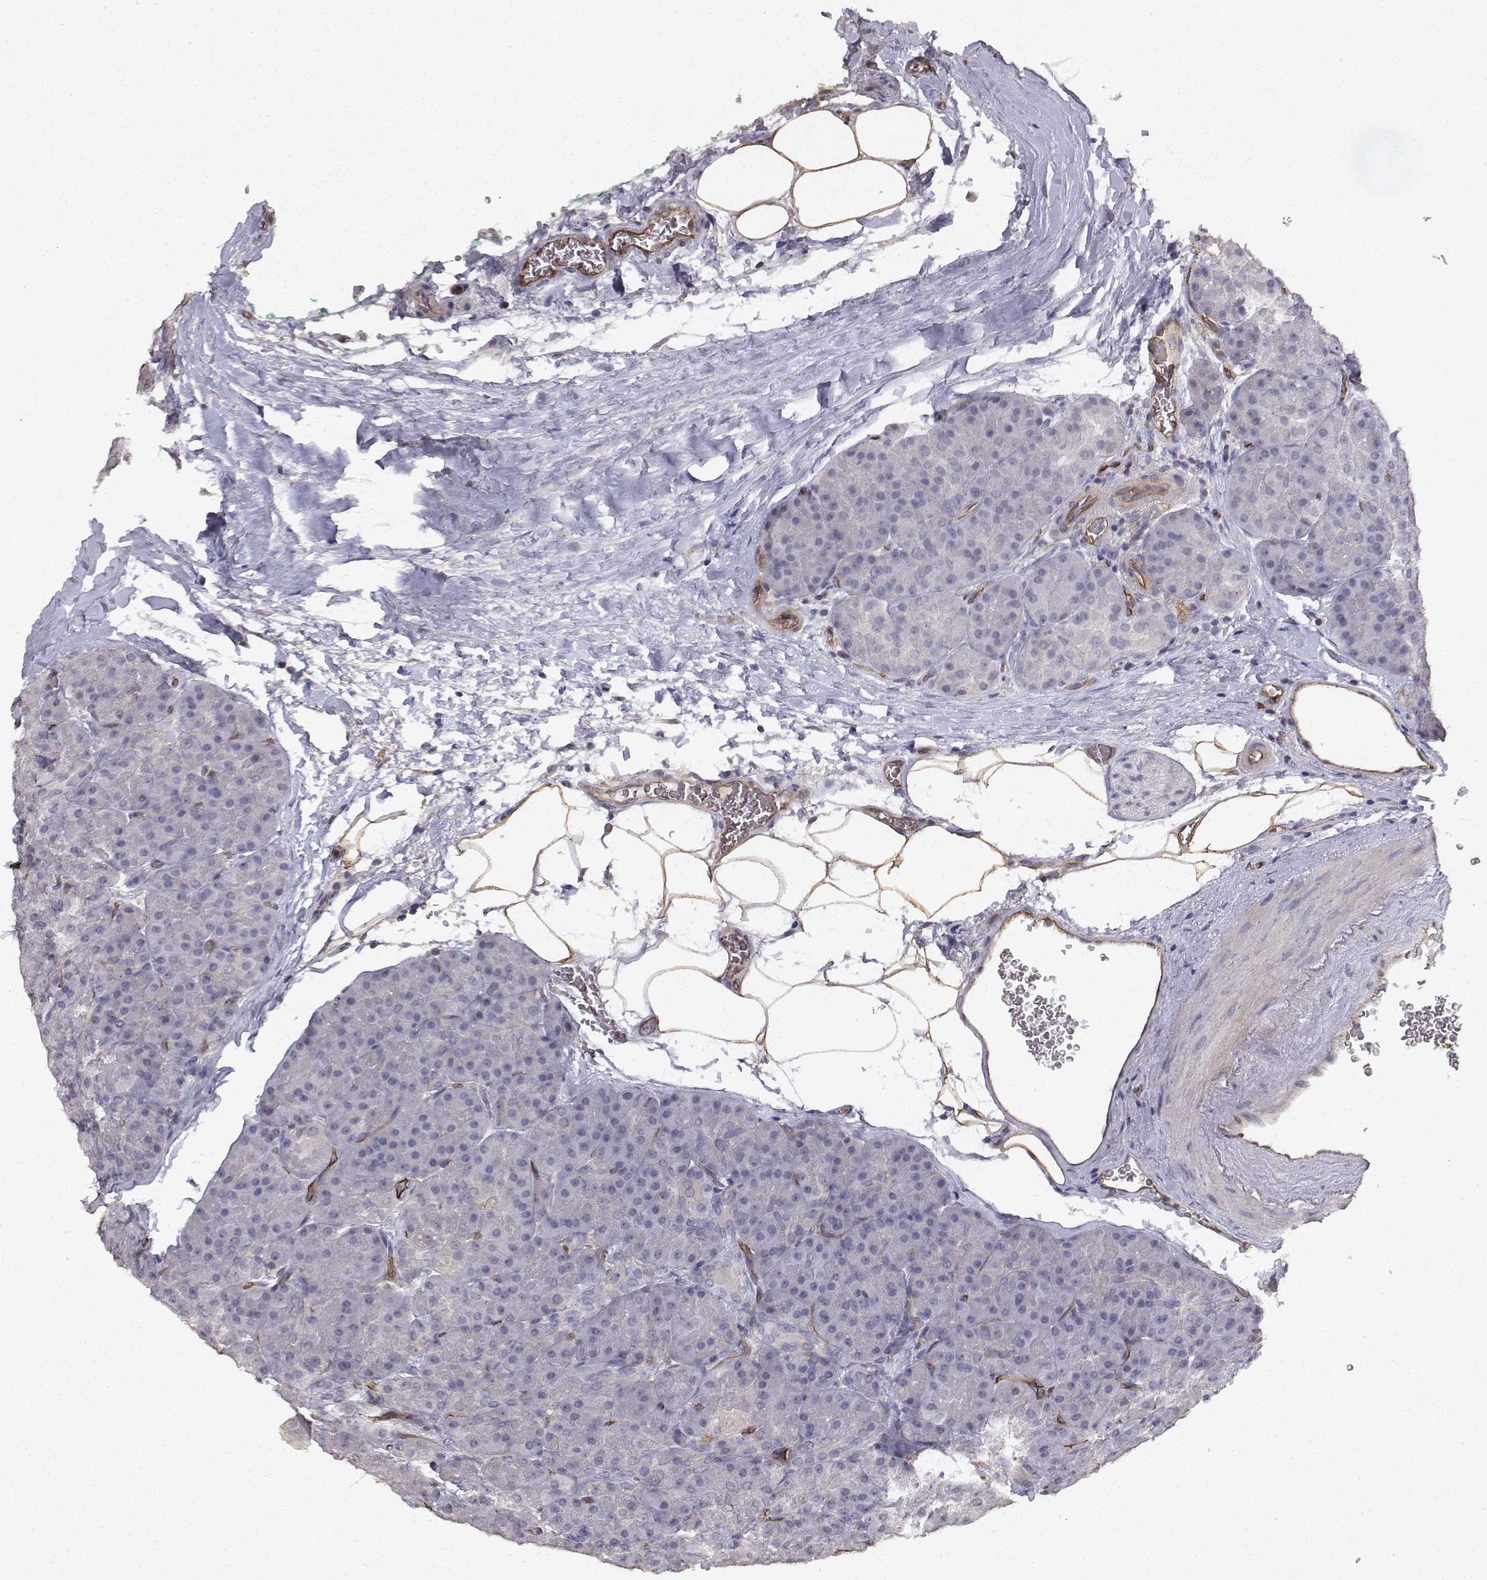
{"staining": {"intensity": "negative", "quantity": "none", "location": "none"}, "tissue": "pancreas", "cell_type": "Exocrine glandular cells", "image_type": "normal", "snomed": [{"axis": "morphology", "description": "Normal tissue, NOS"}, {"axis": "topography", "description": "Pancreas"}], "caption": "Pancreas stained for a protein using immunohistochemistry shows no positivity exocrine glandular cells.", "gene": "PTPRG", "patient": {"sex": "male", "age": 57}}